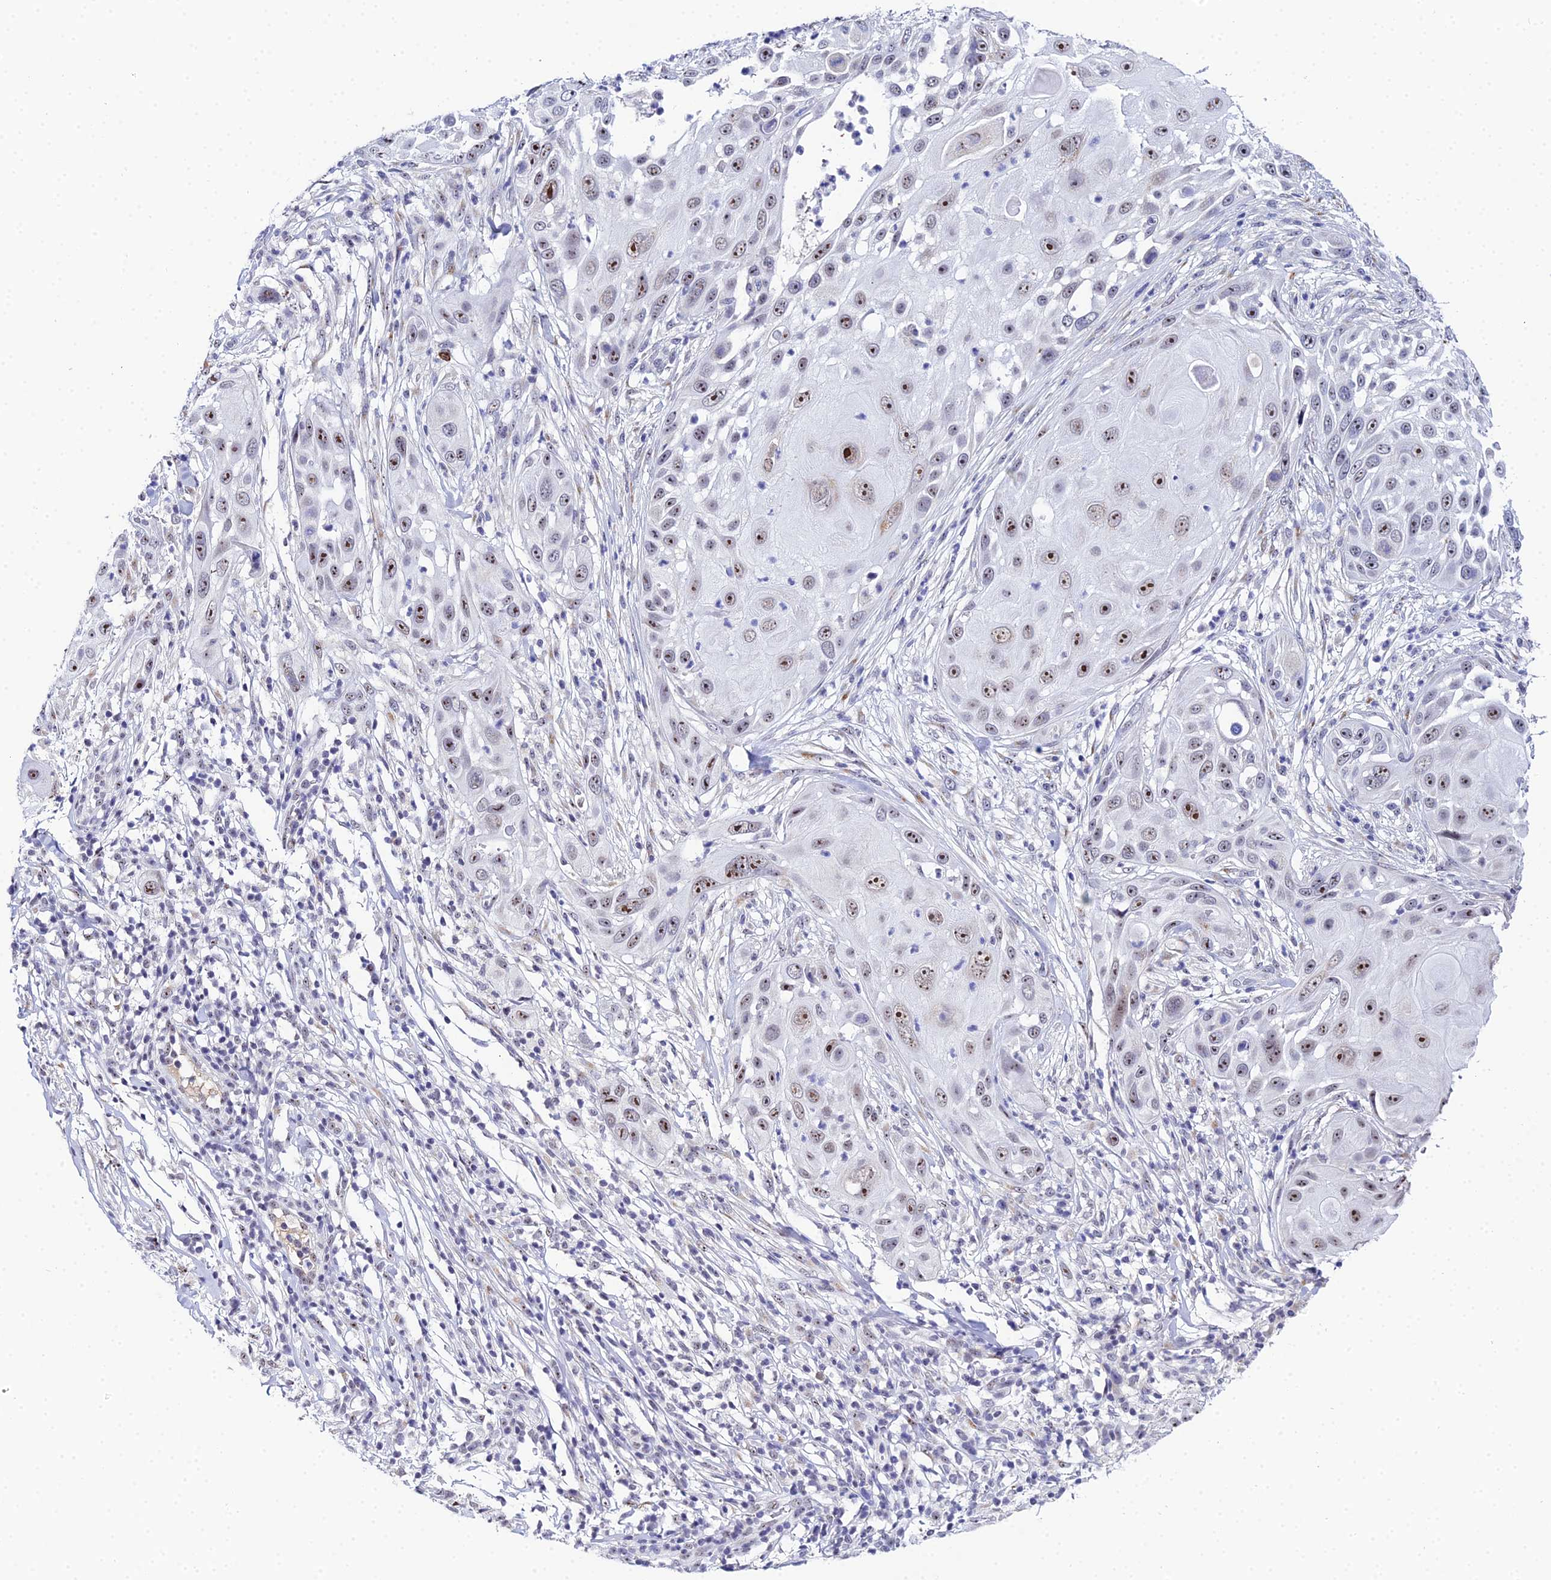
{"staining": {"intensity": "moderate", "quantity": "25%-75%", "location": "nuclear"}, "tissue": "skin cancer", "cell_type": "Tumor cells", "image_type": "cancer", "snomed": [{"axis": "morphology", "description": "Squamous cell carcinoma, NOS"}, {"axis": "topography", "description": "Skin"}], "caption": "Moderate nuclear protein staining is identified in about 25%-75% of tumor cells in skin squamous cell carcinoma.", "gene": "PLPP4", "patient": {"sex": "female", "age": 44}}